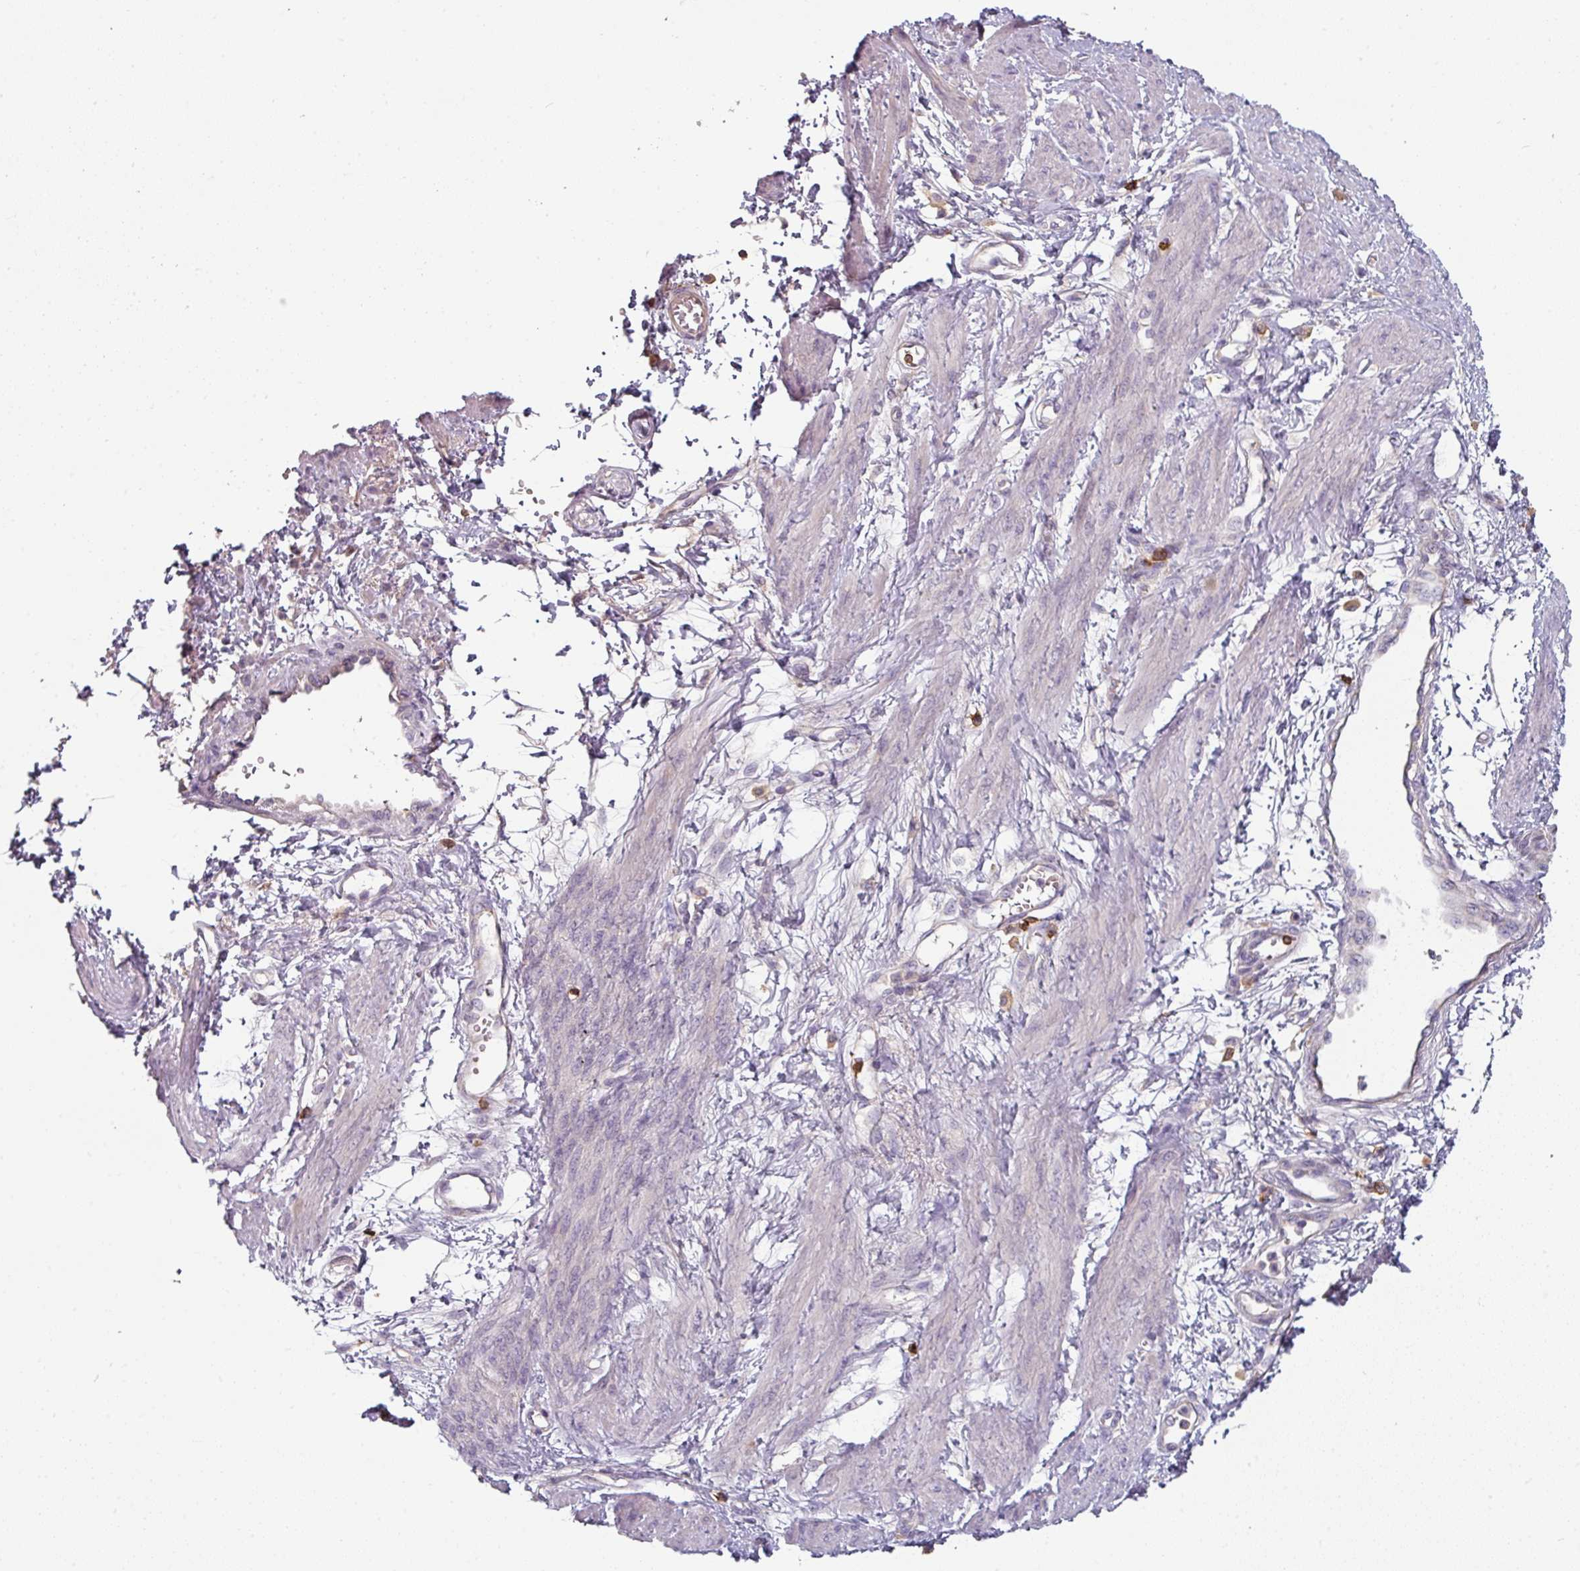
{"staining": {"intensity": "negative", "quantity": "none", "location": "none"}, "tissue": "smooth muscle", "cell_type": "Smooth muscle cells", "image_type": "normal", "snomed": [{"axis": "morphology", "description": "Normal tissue, NOS"}, {"axis": "topography", "description": "Smooth muscle"}, {"axis": "topography", "description": "Uterus"}], "caption": "A high-resolution photomicrograph shows immunohistochemistry (IHC) staining of unremarkable smooth muscle, which displays no significant staining in smooth muscle cells.", "gene": "CD3G", "patient": {"sex": "female", "age": 39}}